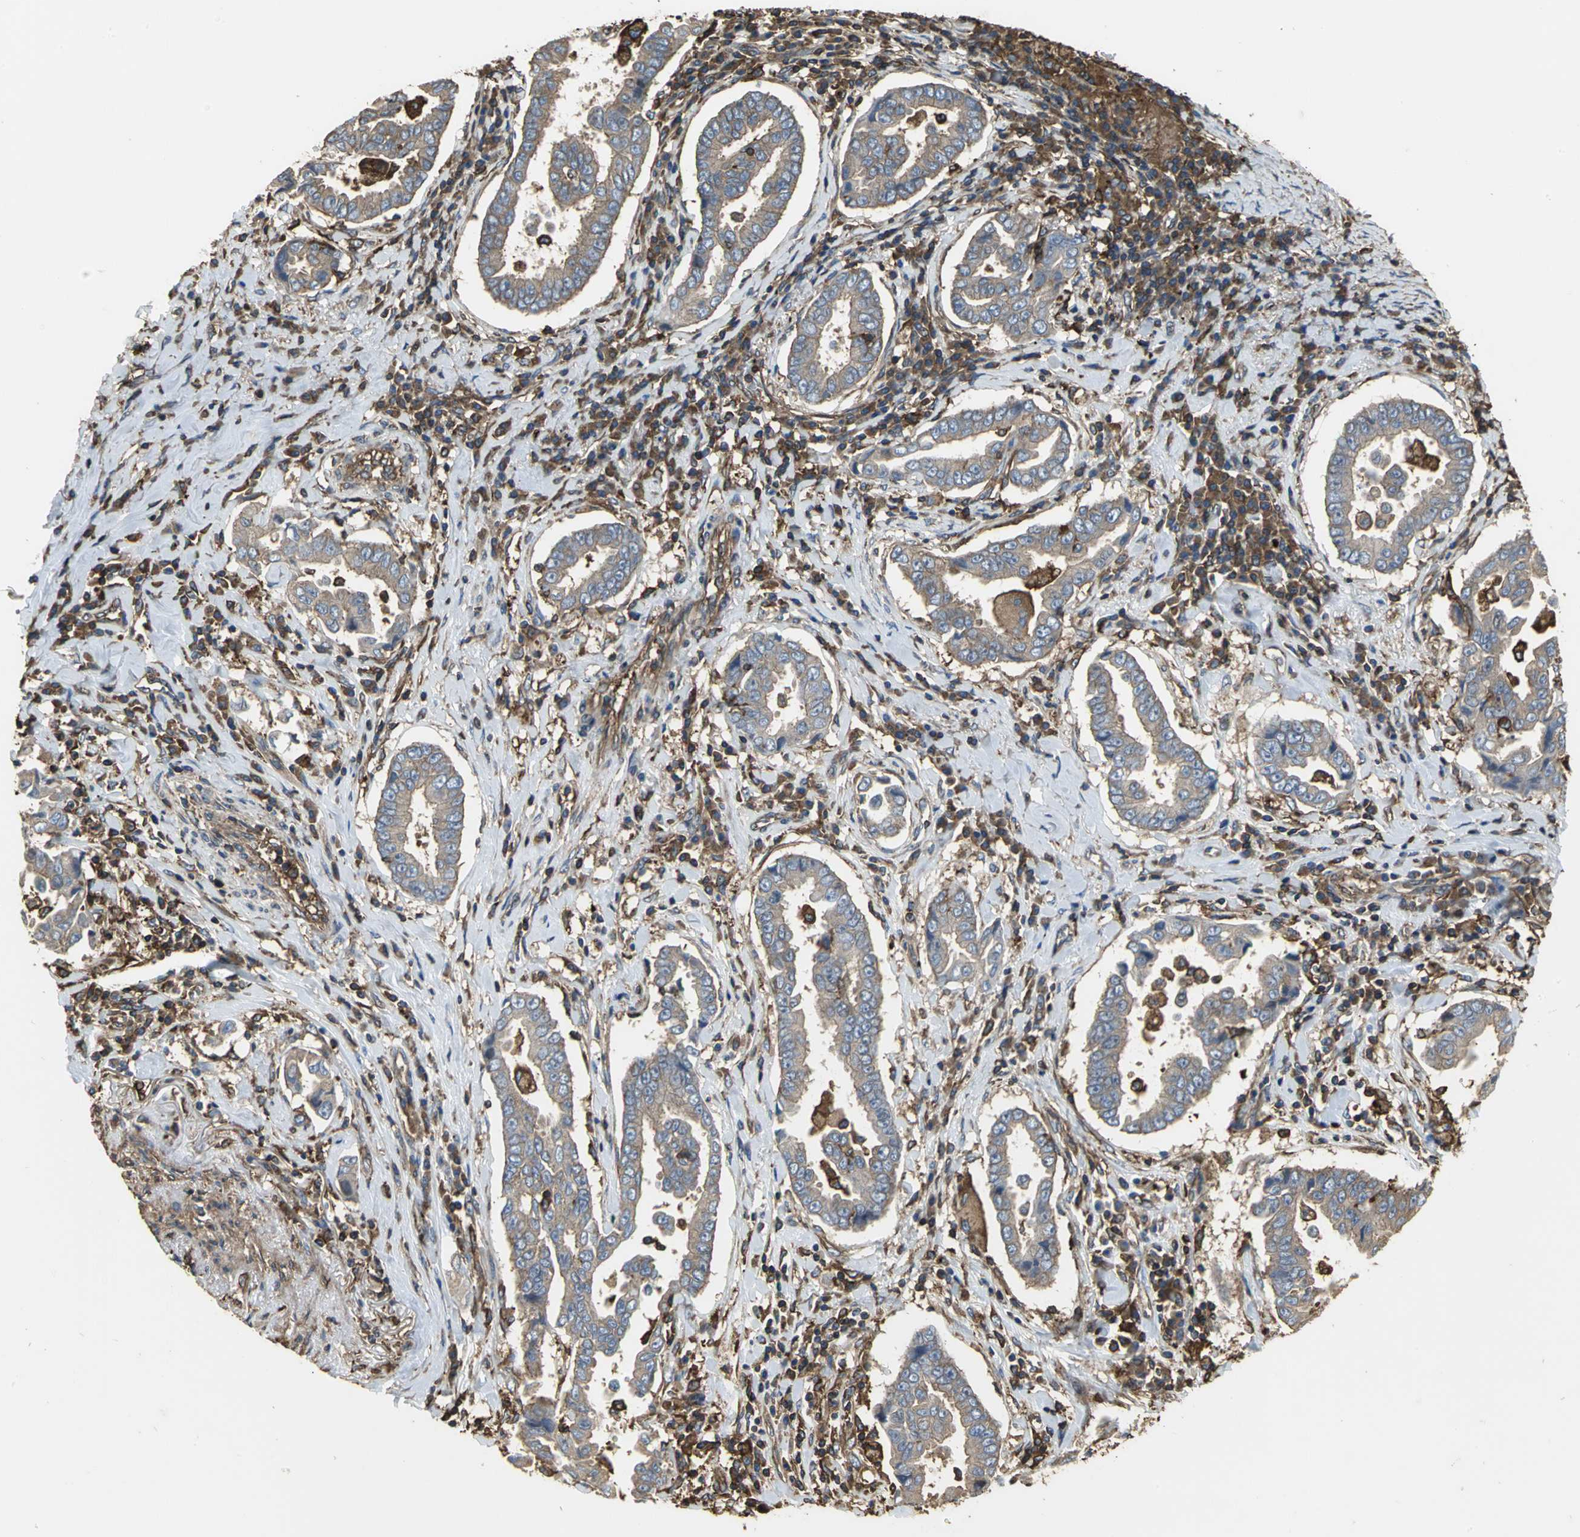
{"staining": {"intensity": "weak", "quantity": "25%-75%", "location": "cytoplasmic/membranous"}, "tissue": "lung cancer", "cell_type": "Tumor cells", "image_type": "cancer", "snomed": [{"axis": "morphology", "description": "Normal tissue, NOS"}, {"axis": "morphology", "description": "Inflammation, NOS"}, {"axis": "morphology", "description": "Adenocarcinoma, NOS"}, {"axis": "topography", "description": "Lung"}], "caption": "Approximately 25%-75% of tumor cells in lung cancer display weak cytoplasmic/membranous protein staining as visualized by brown immunohistochemical staining.", "gene": "TLN1", "patient": {"sex": "female", "age": 64}}